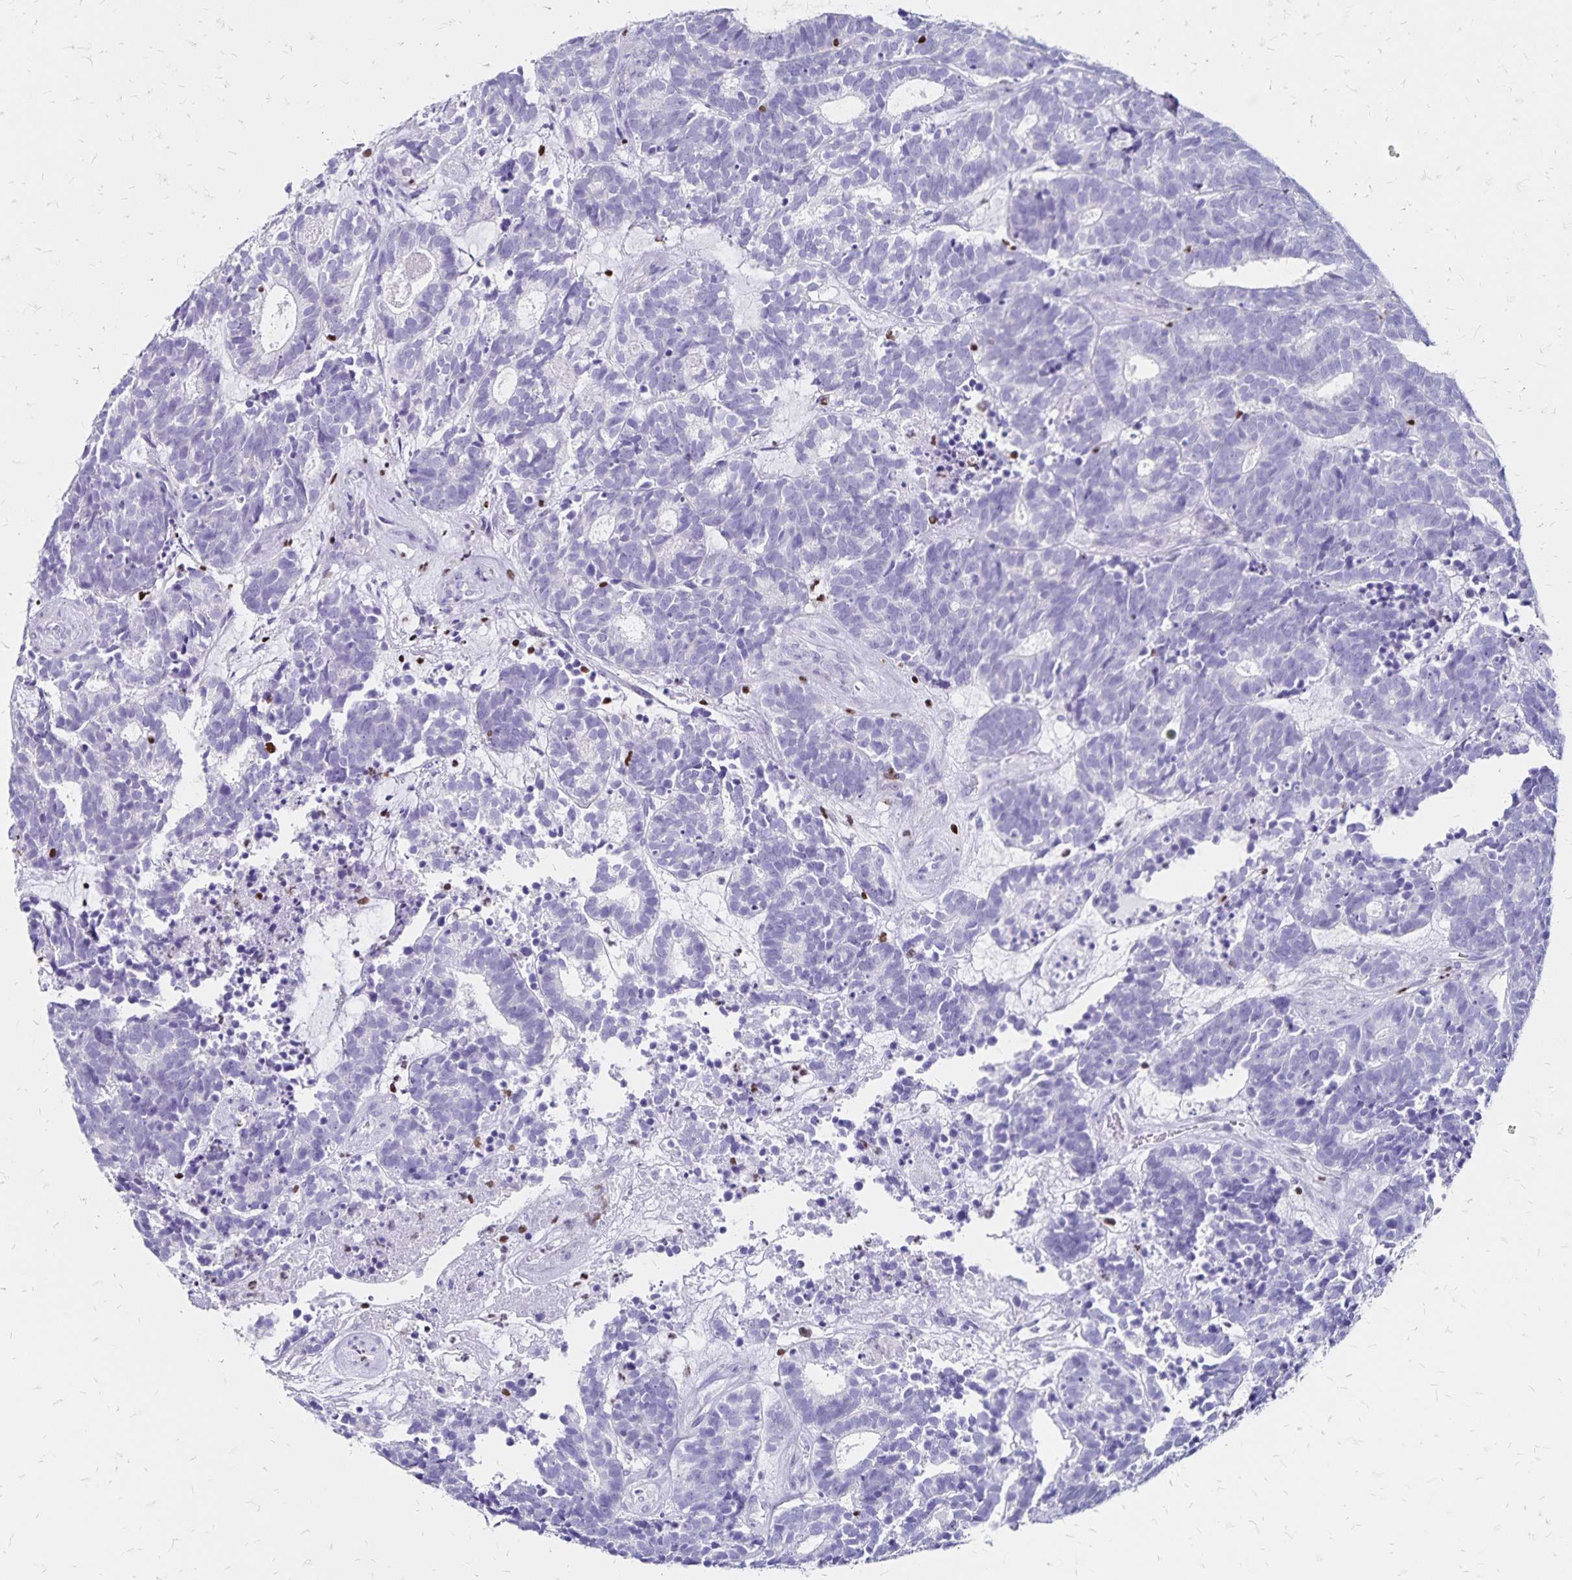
{"staining": {"intensity": "negative", "quantity": "none", "location": "none"}, "tissue": "head and neck cancer", "cell_type": "Tumor cells", "image_type": "cancer", "snomed": [{"axis": "morphology", "description": "Adenocarcinoma, NOS"}, {"axis": "topography", "description": "Head-Neck"}], "caption": "Immunohistochemical staining of head and neck cancer (adenocarcinoma) shows no significant positivity in tumor cells.", "gene": "IKZF1", "patient": {"sex": "female", "age": 81}}